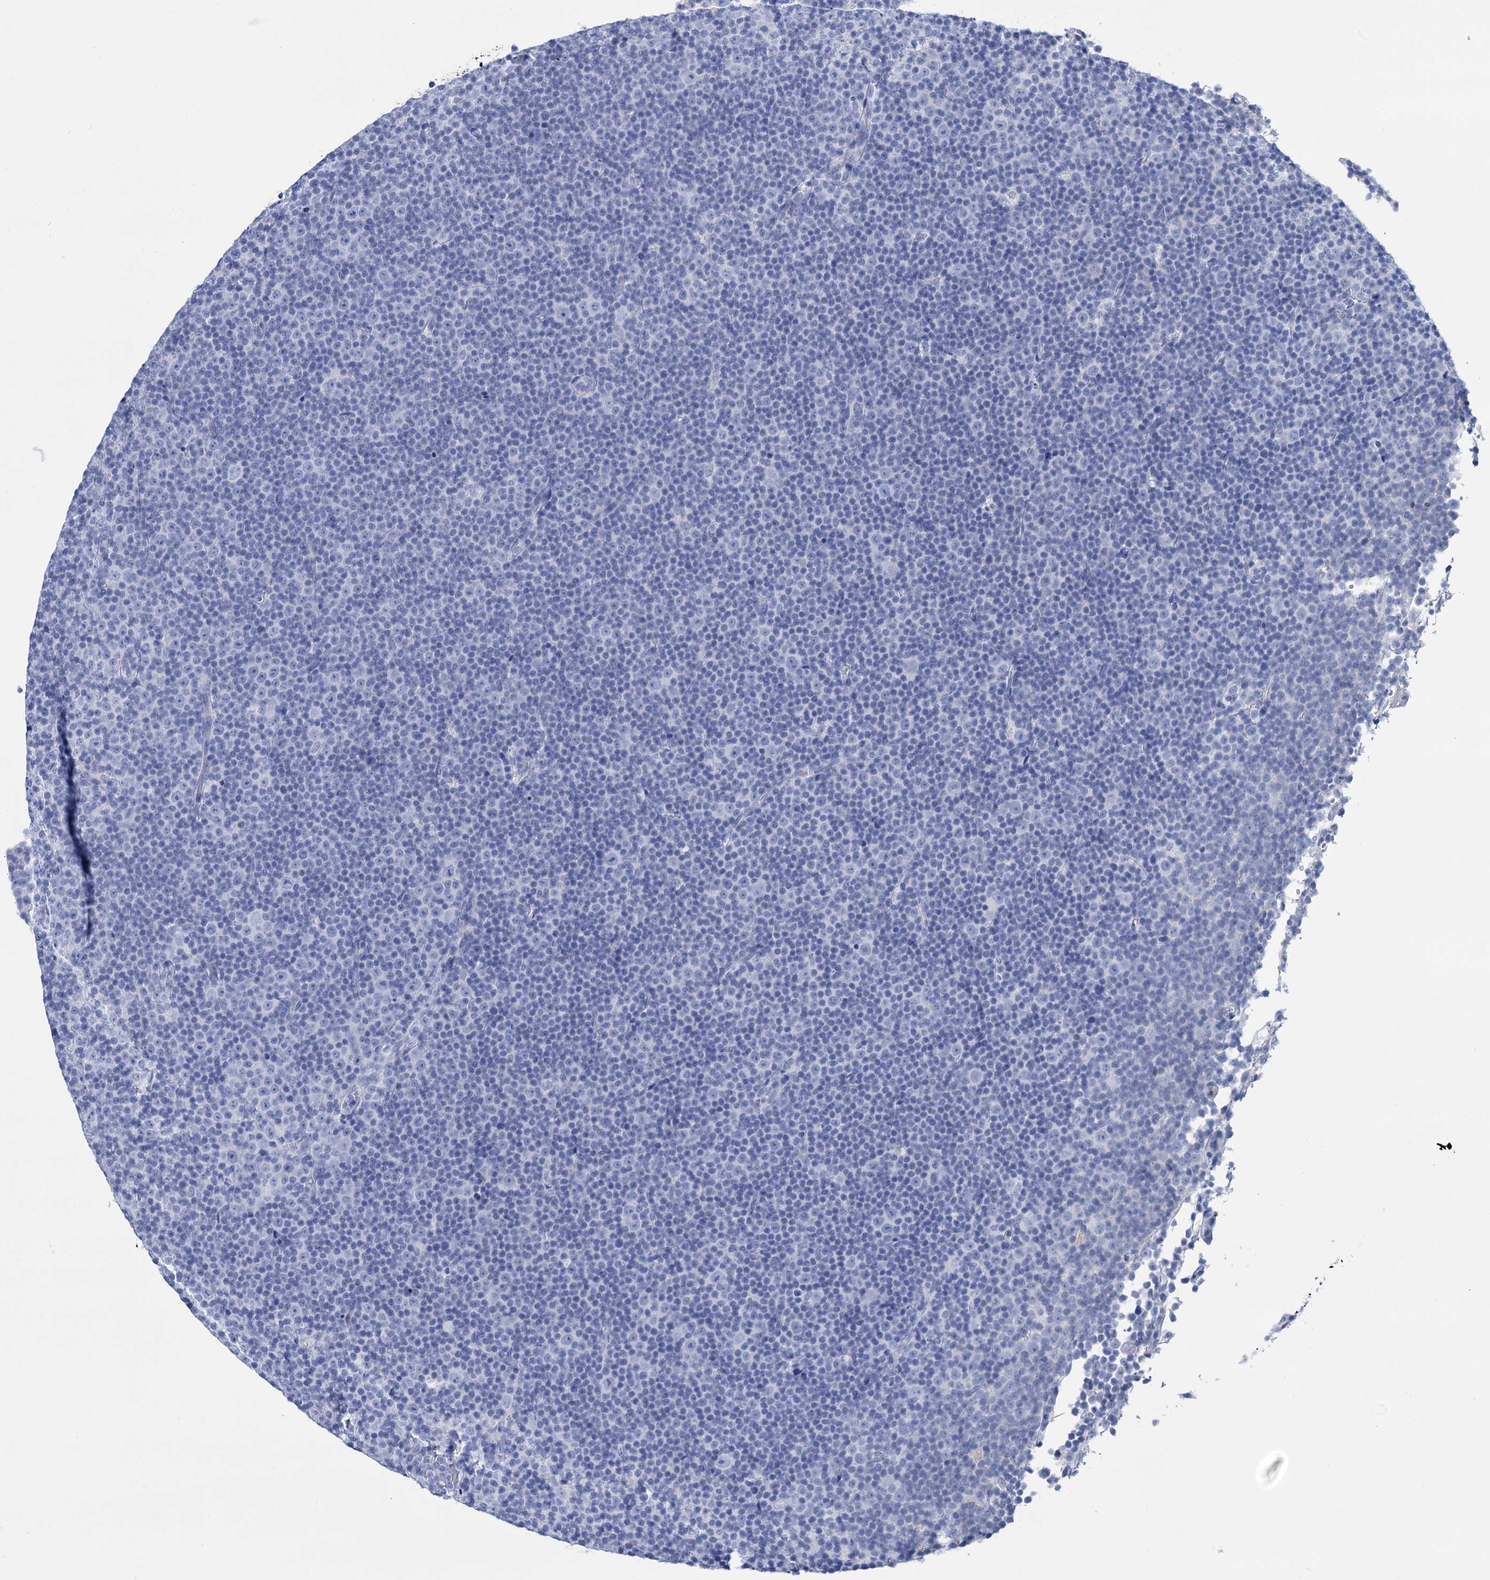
{"staining": {"intensity": "negative", "quantity": "none", "location": "none"}, "tissue": "lymphoma", "cell_type": "Tumor cells", "image_type": "cancer", "snomed": [{"axis": "morphology", "description": "Malignant lymphoma, non-Hodgkin's type, Low grade"}, {"axis": "topography", "description": "Lymph node"}], "caption": "Tumor cells show no significant protein expression in lymphoma.", "gene": "FBXW12", "patient": {"sex": "female", "age": 67}}